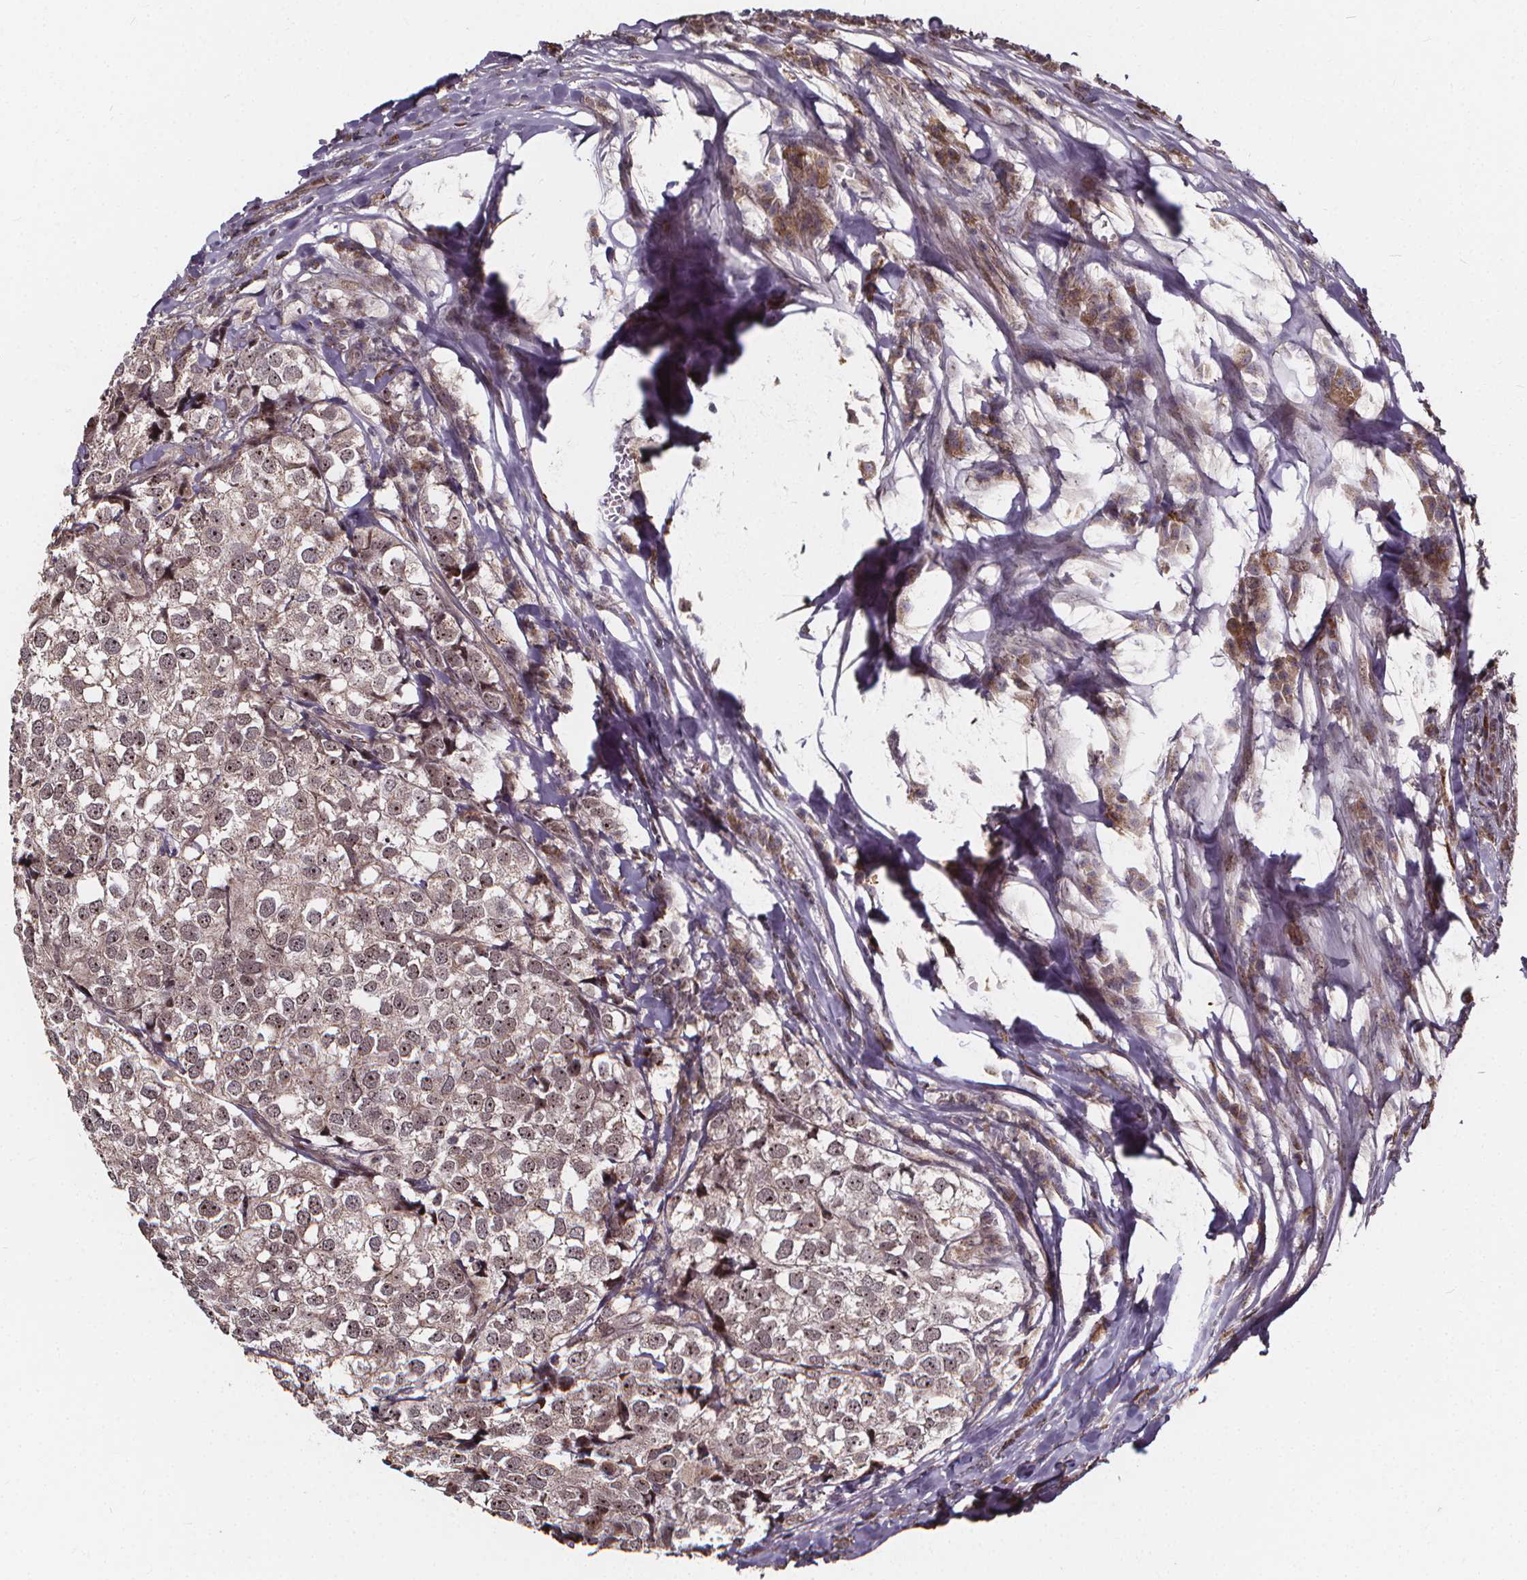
{"staining": {"intensity": "weak", "quantity": "25%-75%", "location": "nuclear"}, "tissue": "breast cancer", "cell_type": "Tumor cells", "image_type": "cancer", "snomed": [{"axis": "morphology", "description": "Duct carcinoma"}, {"axis": "topography", "description": "Breast"}], "caption": "Breast cancer (invasive ductal carcinoma) stained with IHC displays weak nuclear positivity in about 25%-75% of tumor cells.", "gene": "DDIT3", "patient": {"sex": "female", "age": 30}}